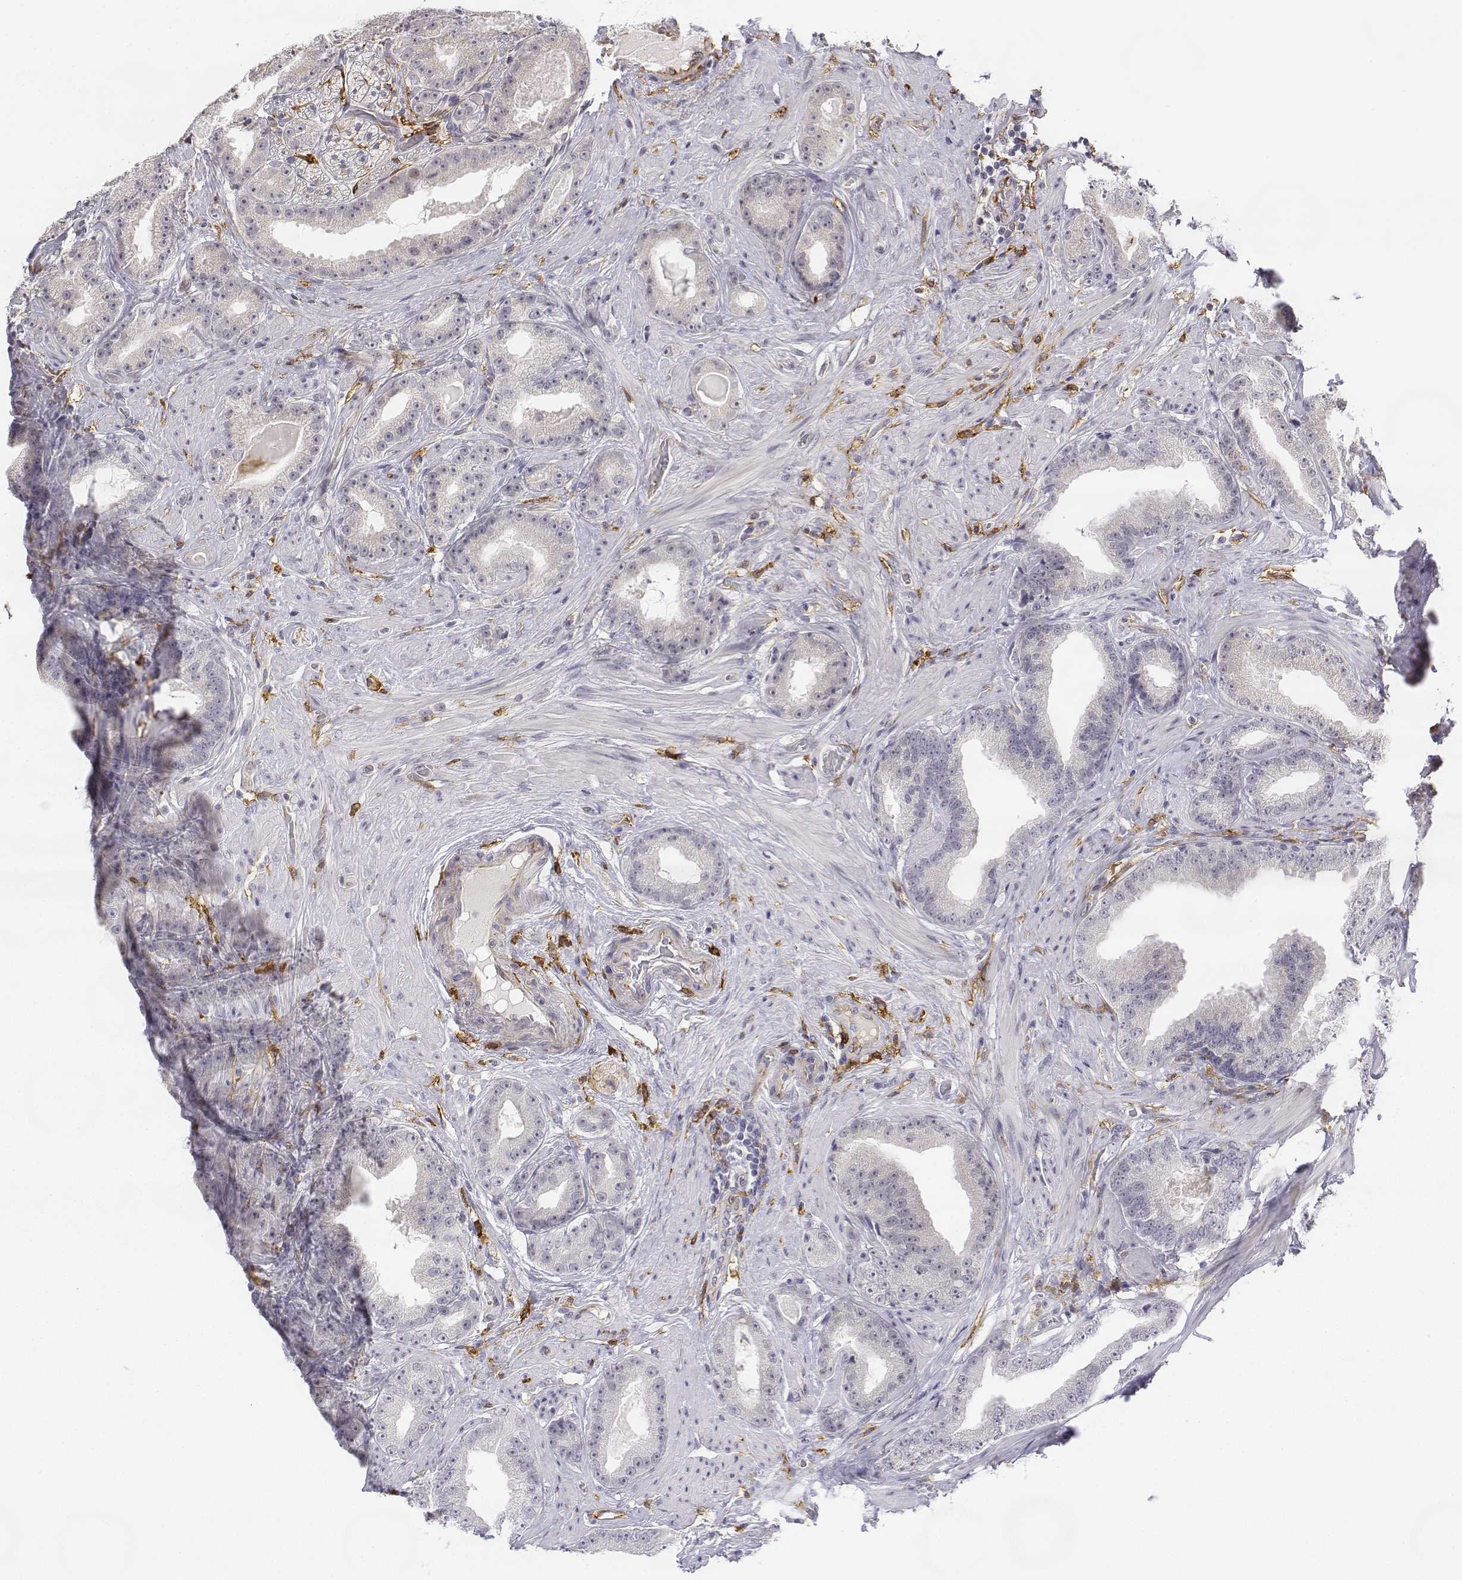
{"staining": {"intensity": "negative", "quantity": "none", "location": "none"}, "tissue": "prostate cancer", "cell_type": "Tumor cells", "image_type": "cancer", "snomed": [{"axis": "morphology", "description": "Adenocarcinoma, Low grade"}, {"axis": "topography", "description": "Prostate"}], "caption": "A histopathology image of human prostate cancer (low-grade adenocarcinoma) is negative for staining in tumor cells.", "gene": "CD14", "patient": {"sex": "male", "age": 60}}